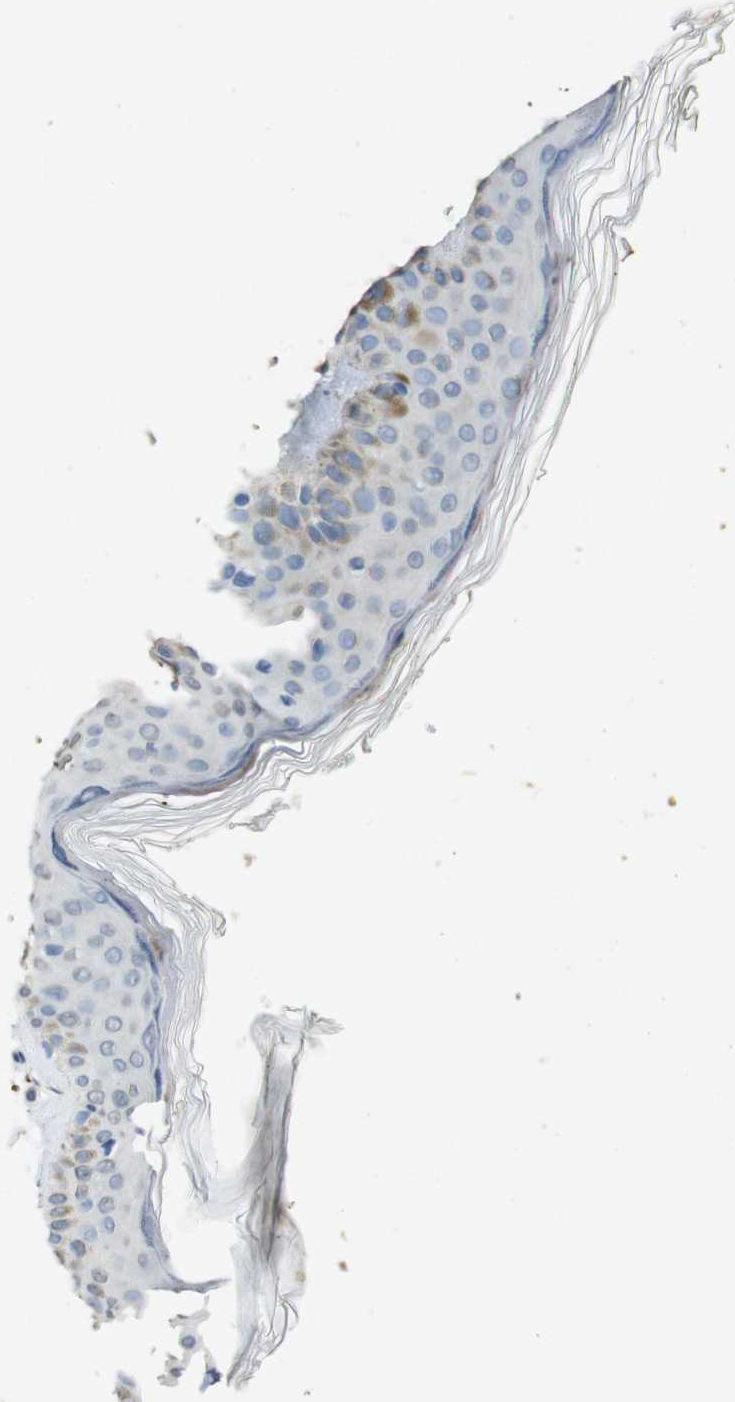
{"staining": {"intensity": "negative", "quantity": "none", "location": "none"}, "tissue": "skin", "cell_type": "Fibroblasts", "image_type": "normal", "snomed": [{"axis": "morphology", "description": "Normal tissue, NOS"}, {"axis": "topography", "description": "Skin"}], "caption": "Histopathology image shows no significant protein staining in fibroblasts of benign skin.", "gene": "STBD1", "patient": {"sex": "male", "age": 71}}